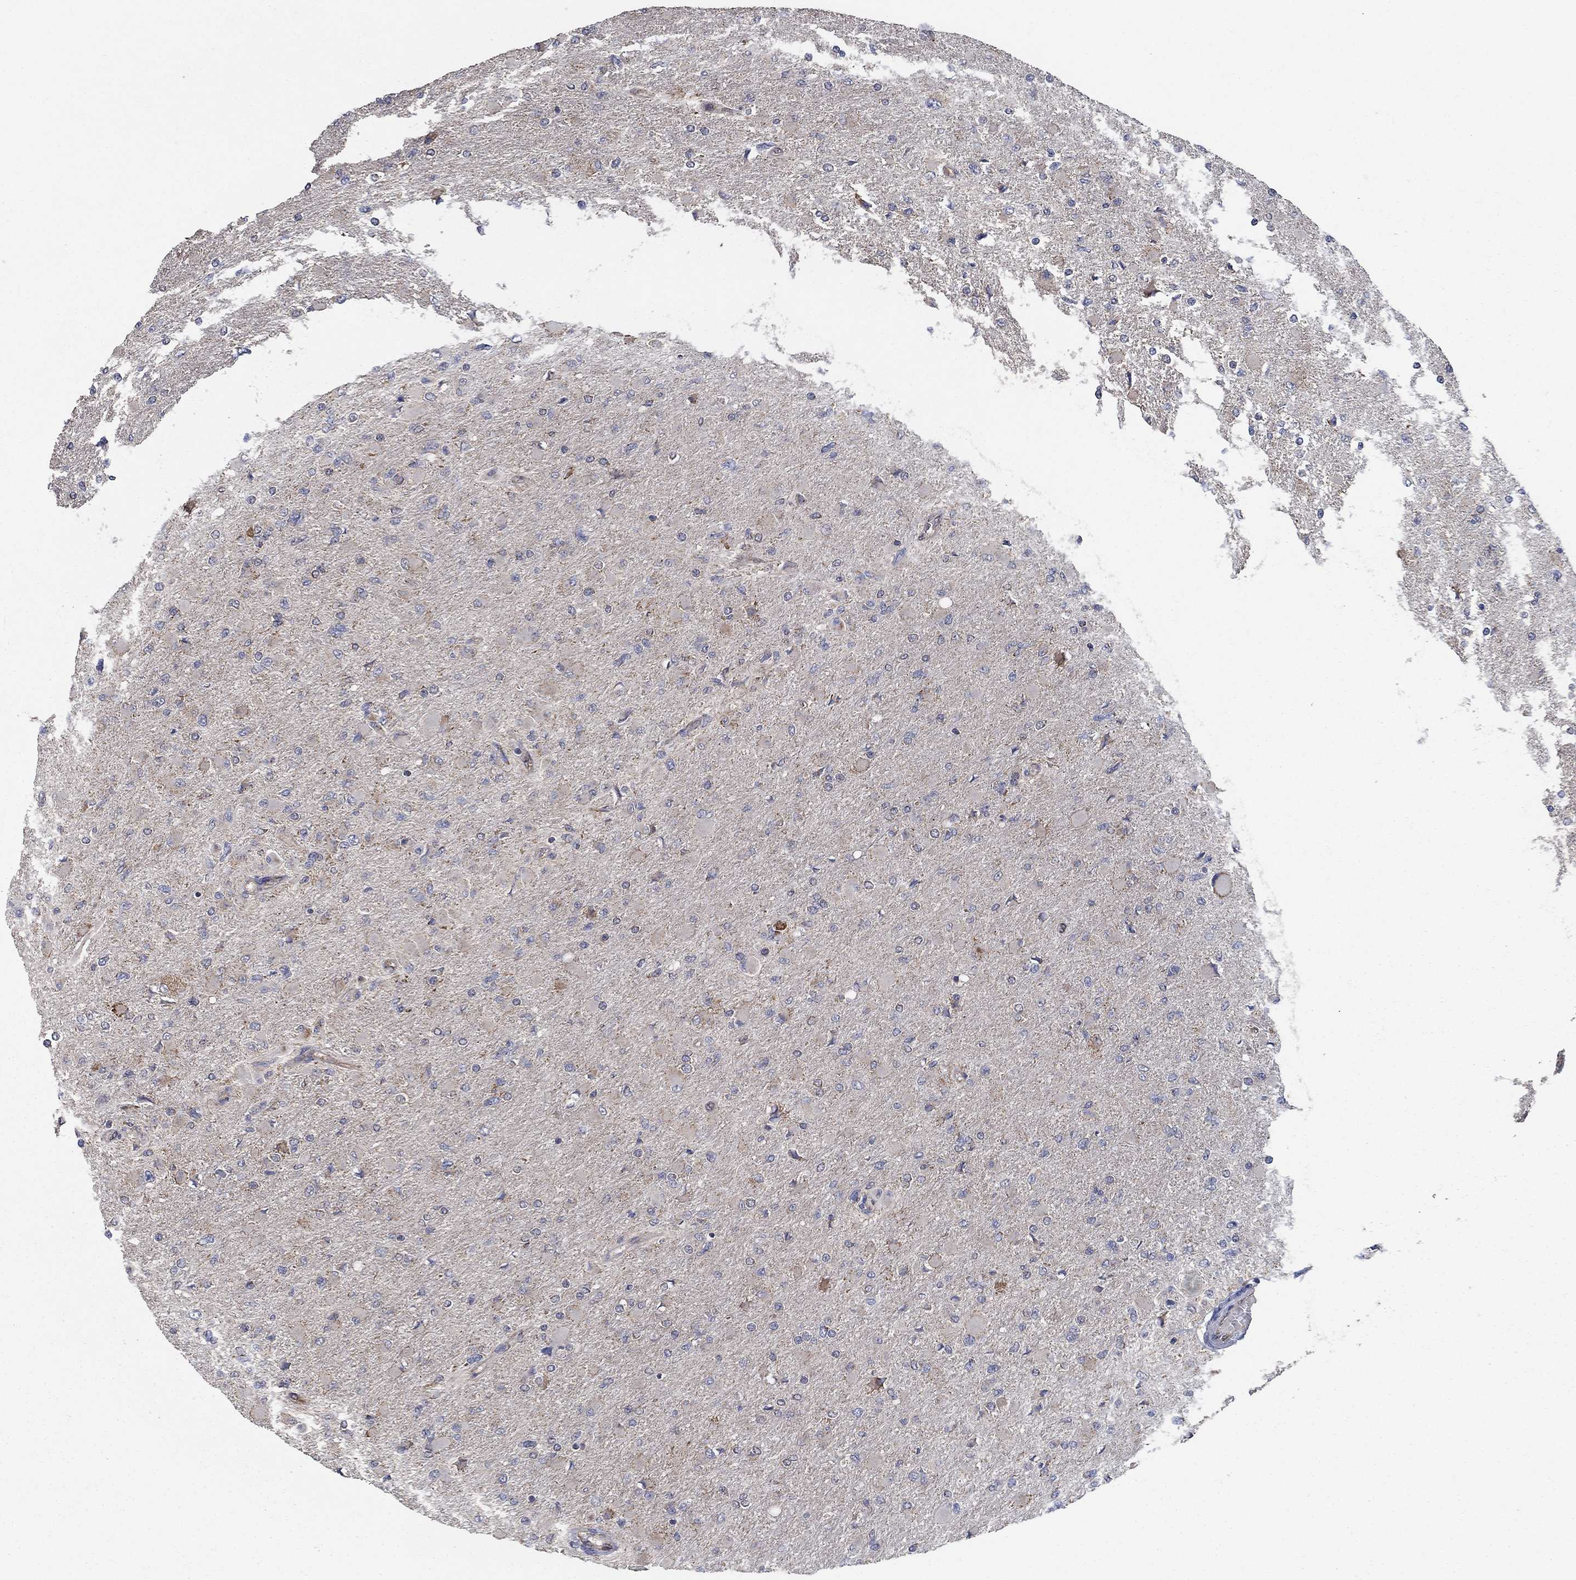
{"staining": {"intensity": "negative", "quantity": "none", "location": "none"}, "tissue": "glioma", "cell_type": "Tumor cells", "image_type": "cancer", "snomed": [{"axis": "morphology", "description": "Glioma, malignant, High grade"}, {"axis": "topography", "description": "Cerebral cortex"}], "caption": "The micrograph exhibits no staining of tumor cells in glioma.", "gene": "HID1", "patient": {"sex": "female", "age": 36}}